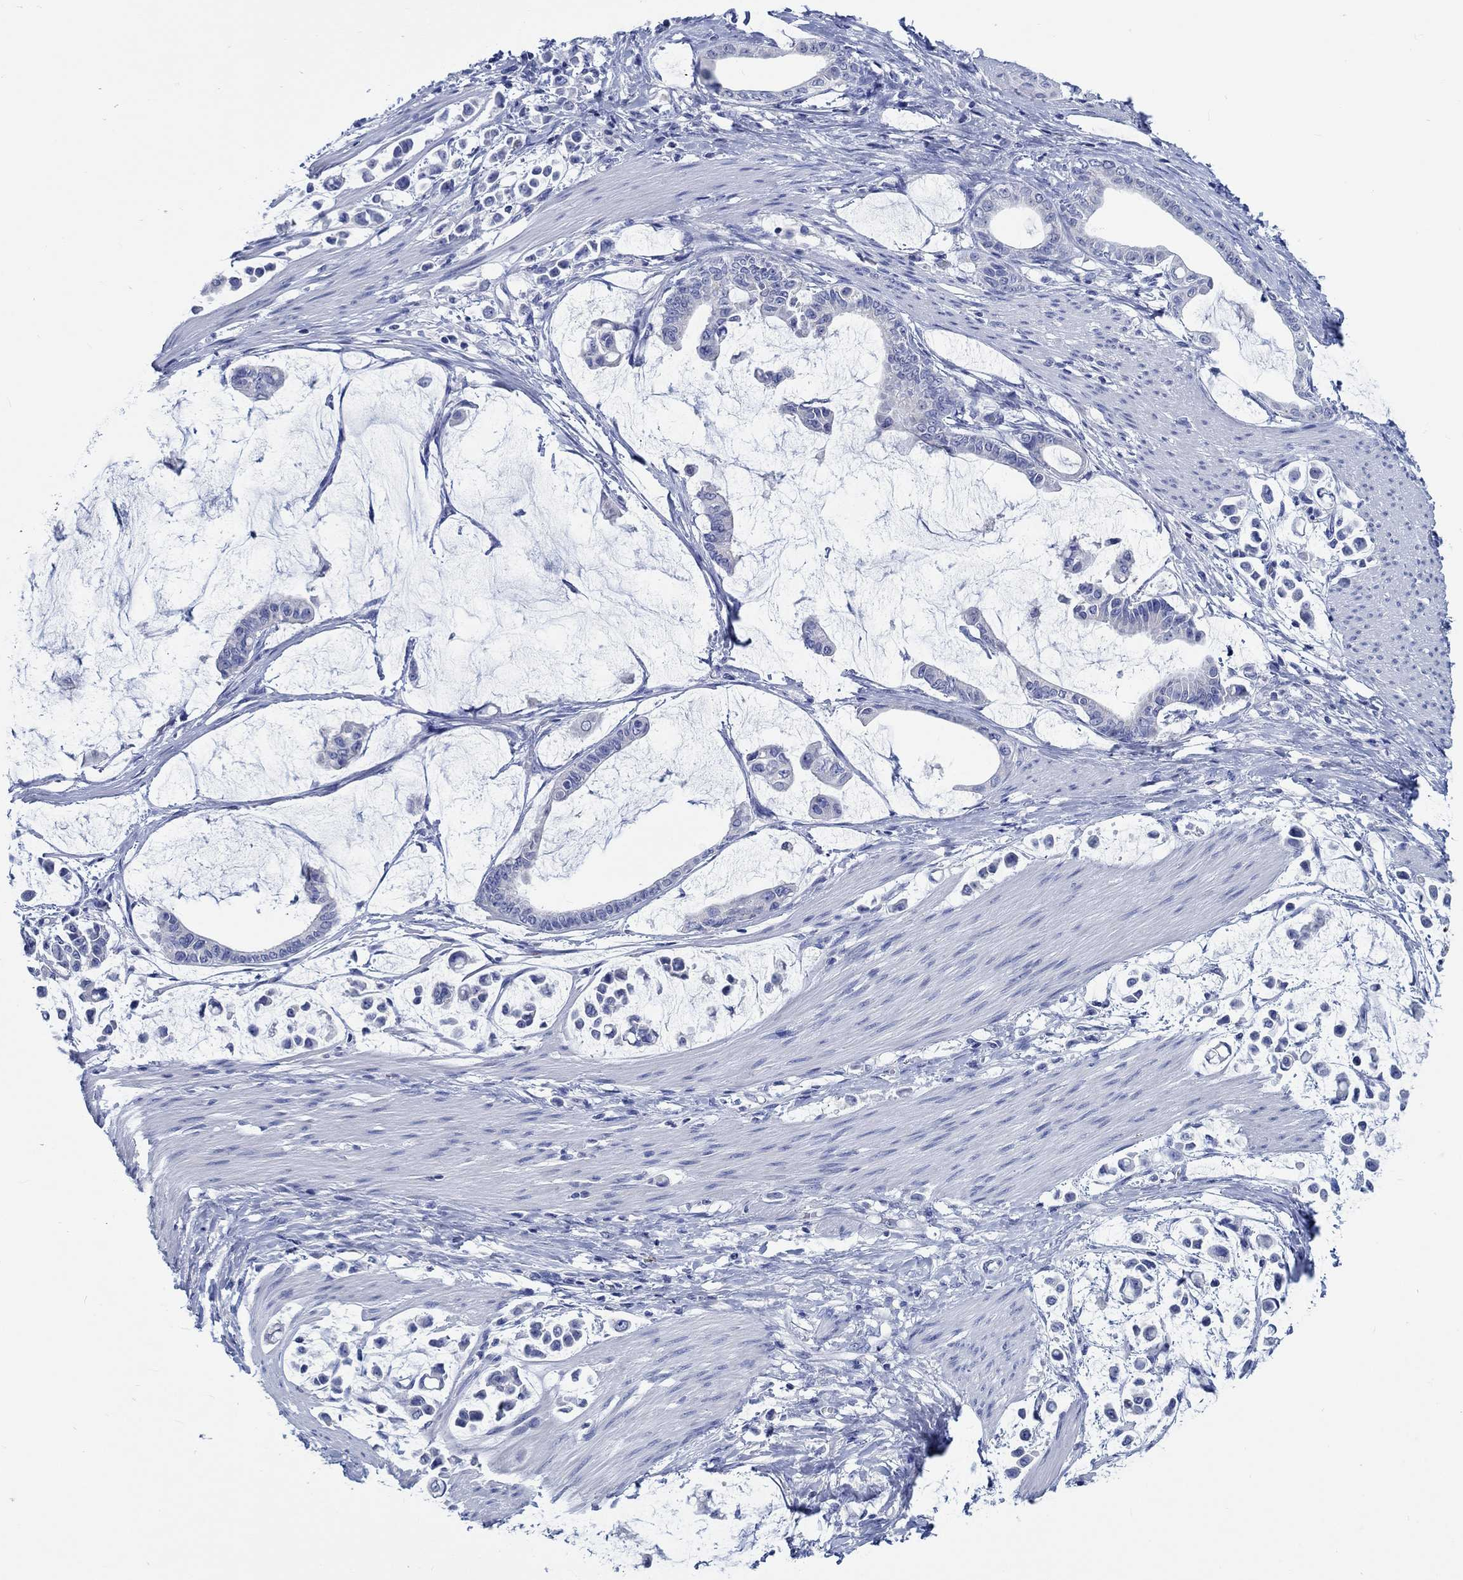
{"staining": {"intensity": "negative", "quantity": "none", "location": "none"}, "tissue": "stomach cancer", "cell_type": "Tumor cells", "image_type": "cancer", "snomed": [{"axis": "morphology", "description": "Adenocarcinoma, NOS"}, {"axis": "topography", "description": "Stomach"}], "caption": "Tumor cells show no significant staining in stomach adenocarcinoma.", "gene": "PTPRN2", "patient": {"sex": "male", "age": 82}}